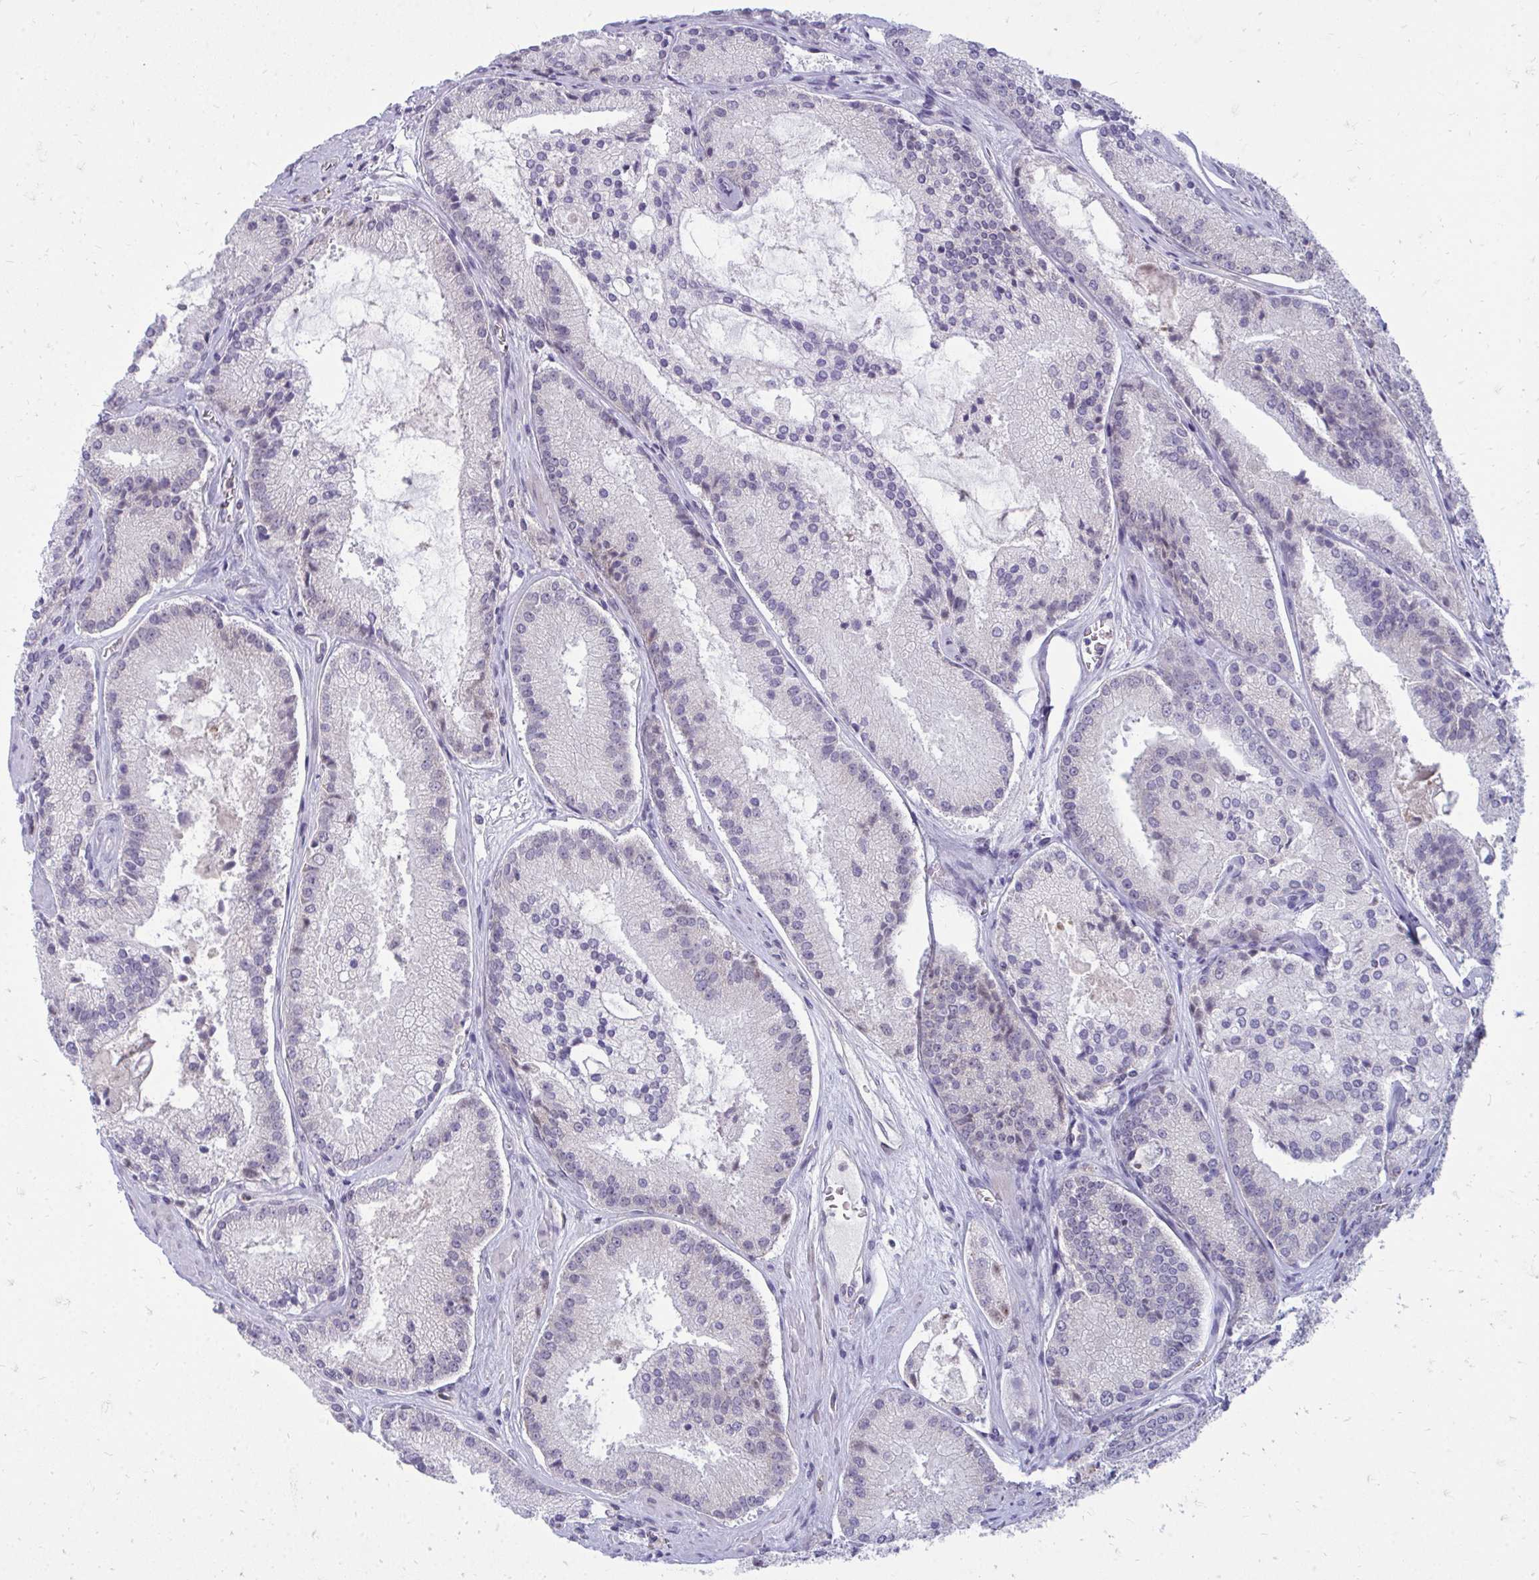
{"staining": {"intensity": "negative", "quantity": "none", "location": "none"}, "tissue": "prostate cancer", "cell_type": "Tumor cells", "image_type": "cancer", "snomed": [{"axis": "morphology", "description": "Adenocarcinoma, High grade"}, {"axis": "topography", "description": "Prostate"}], "caption": "A photomicrograph of prostate cancer stained for a protein demonstrates no brown staining in tumor cells.", "gene": "ACSL5", "patient": {"sex": "male", "age": 73}}